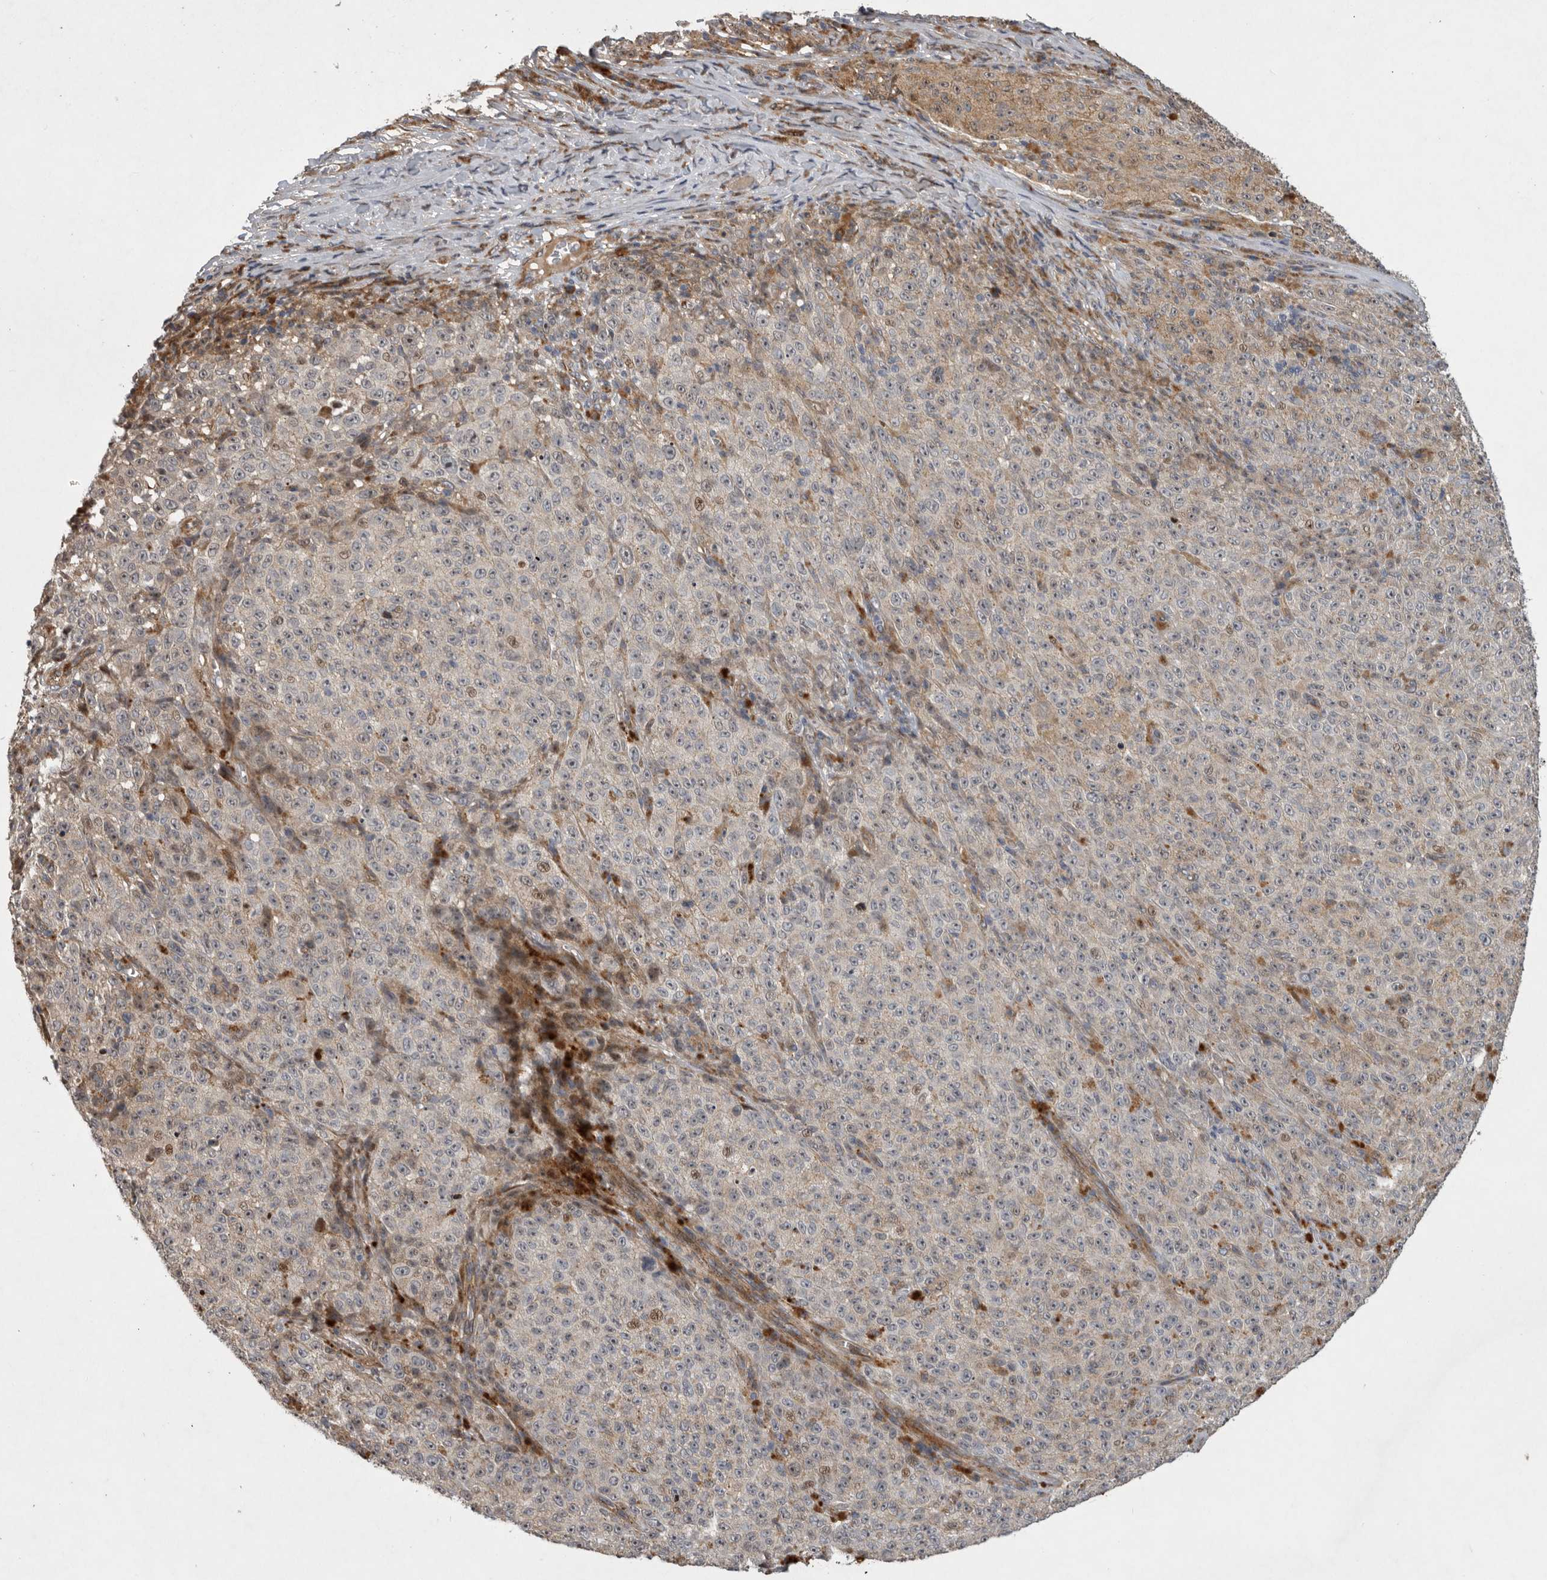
{"staining": {"intensity": "negative", "quantity": "none", "location": "none"}, "tissue": "melanoma", "cell_type": "Tumor cells", "image_type": "cancer", "snomed": [{"axis": "morphology", "description": "Malignant melanoma, NOS"}, {"axis": "topography", "description": "Skin"}], "caption": "Protein analysis of malignant melanoma reveals no significant expression in tumor cells.", "gene": "MPDZ", "patient": {"sex": "female", "age": 82}}